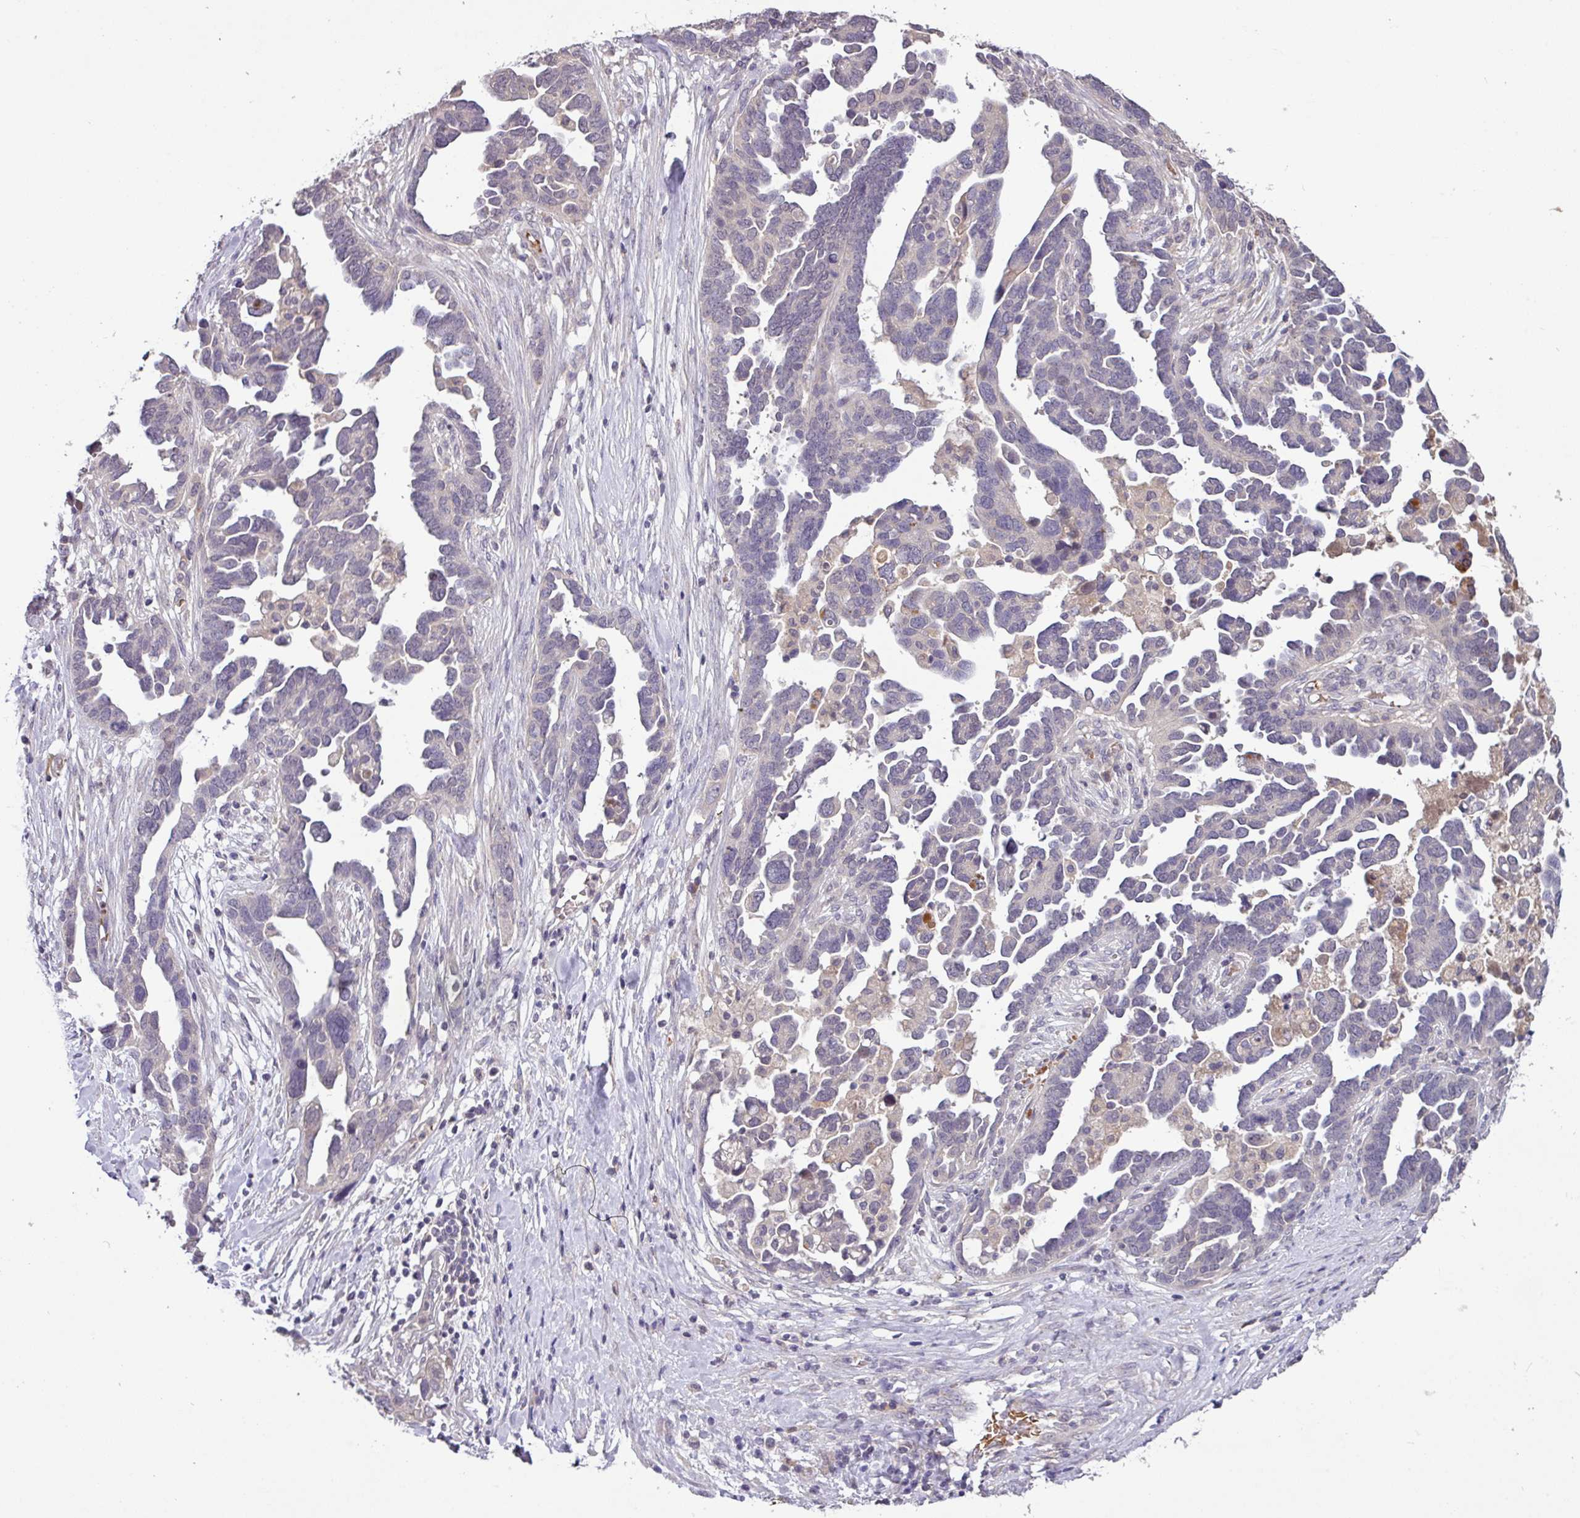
{"staining": {"intensity": "negative", "quantity": "none", "location": "none"}, "tissue": "ovarian cancer", "cell_type": "Tumor cells", "image_type": "cancer", "snomed": [{"axis": "morphology", "description": "Cystadenocarcinoma, serous, NOS"}, {"axis": "topography", "description": "Ovary"}], "caption": "Histopathology image shows no significant protein staining in tumor cells of ovarian serous cystadenocarcinoma. Nuclei are stained in blue.", "gene": "SLC5A10", "patient": {"sex": "female", "age": 54}}